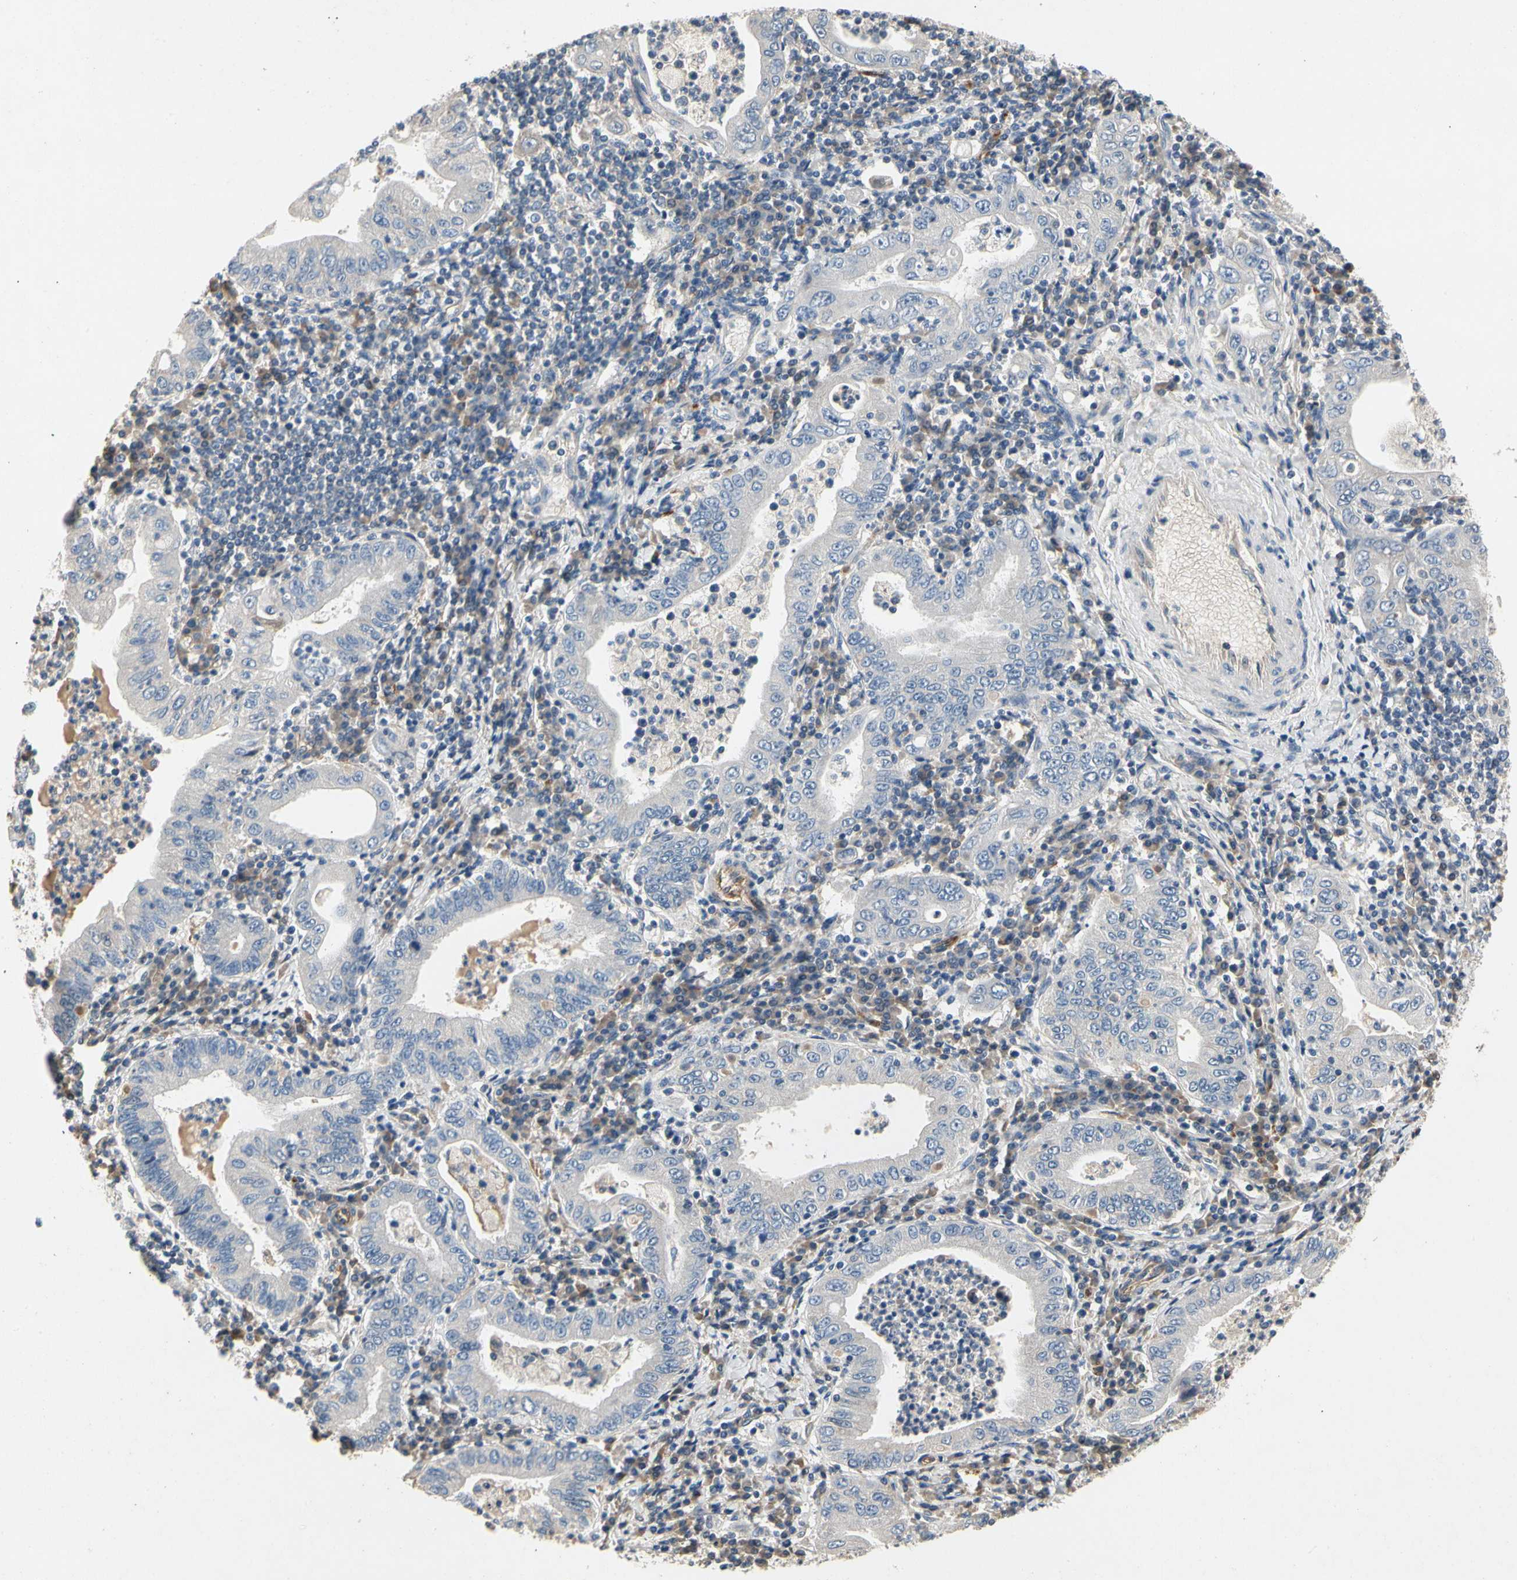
{"staining": {"intensity": "negative", "quantity": "none", "location": "none"}, "tissue": "stomach cancer", "cell_type": "Tumor cells", "image_type": "cancer", "snomed": [{"axis": "morphology", "description": "Normal tissue, NOS"}, {"axis": "morphology", "description": "Adenocarcinoma, NOS"}, {"axis": "topography", "description": "Esophagus"}, {"axis": "topography", "description": "Stomach, upper"}, {"axis": "topography", "description": "Peripheral nerve tissue"}], "caption": "Histopathology image shows no significant protein staining in tumor cells of stomach adenocarcinoma.", "gene": "ALPL", "patient": {"sex": "male", "age": 62}}